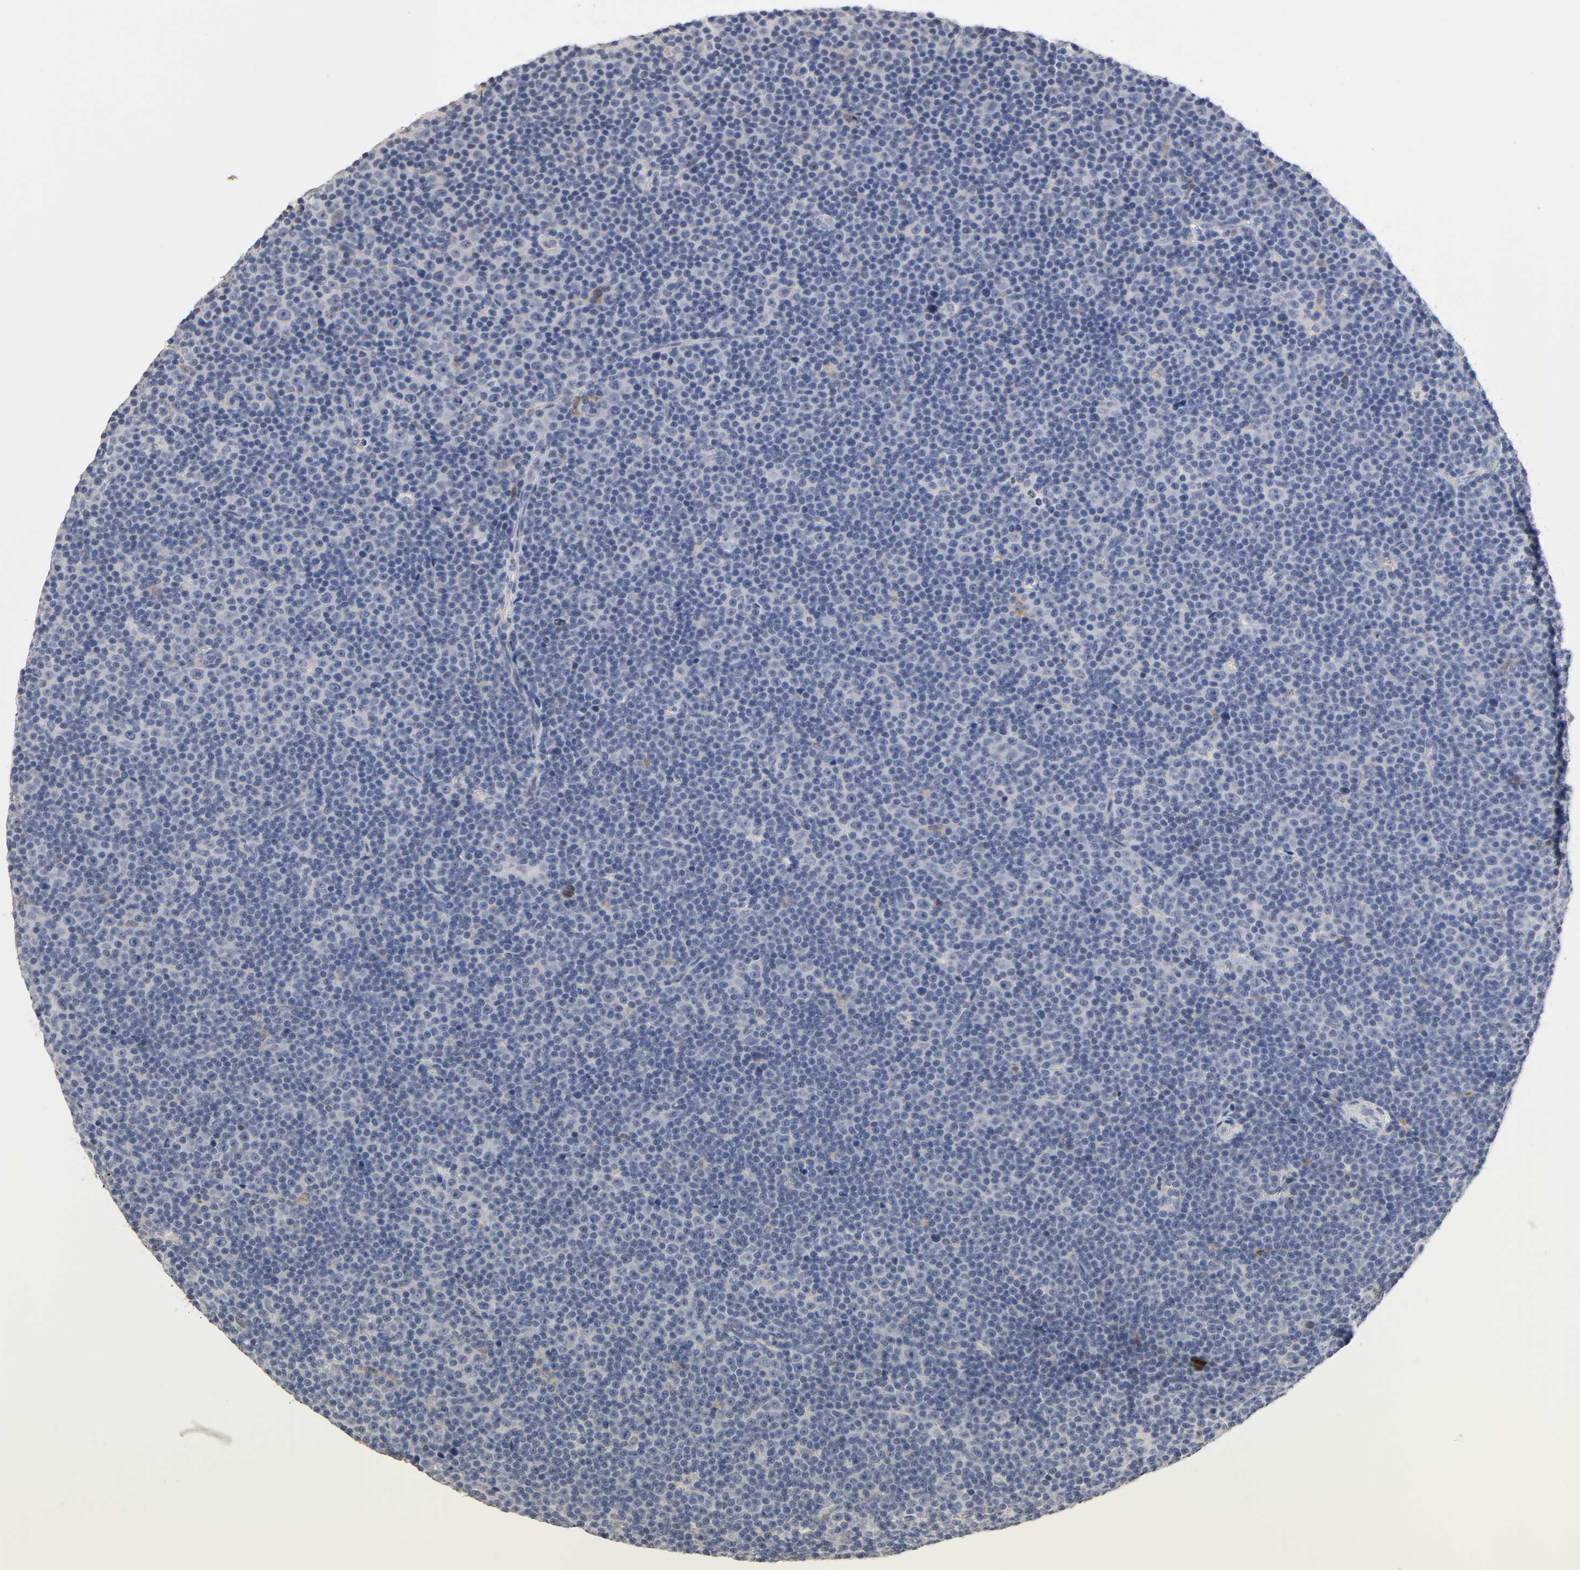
{"staining": {"intensity": "negative", "quantity": "none", "location": "none"}, "tissue": "lymphoma", "cell_type": "Tumor cells", "image_type": "cancer", "snomed": [{"axis": "morphology", "description": "Malignant lymphoma, non-Hodgkin's type, Low grade"}, {"axis": "topography", "description": "Lymph node"}], "caption": "IHC histopathology image of human malignant lymphoma, non-Hodgkin's type (low-grade) stained for a protein (brown), which reveals no positivity in tumor cells.", "gene": "OVOL1", "patient": {"sex": "female", "age": 67}}